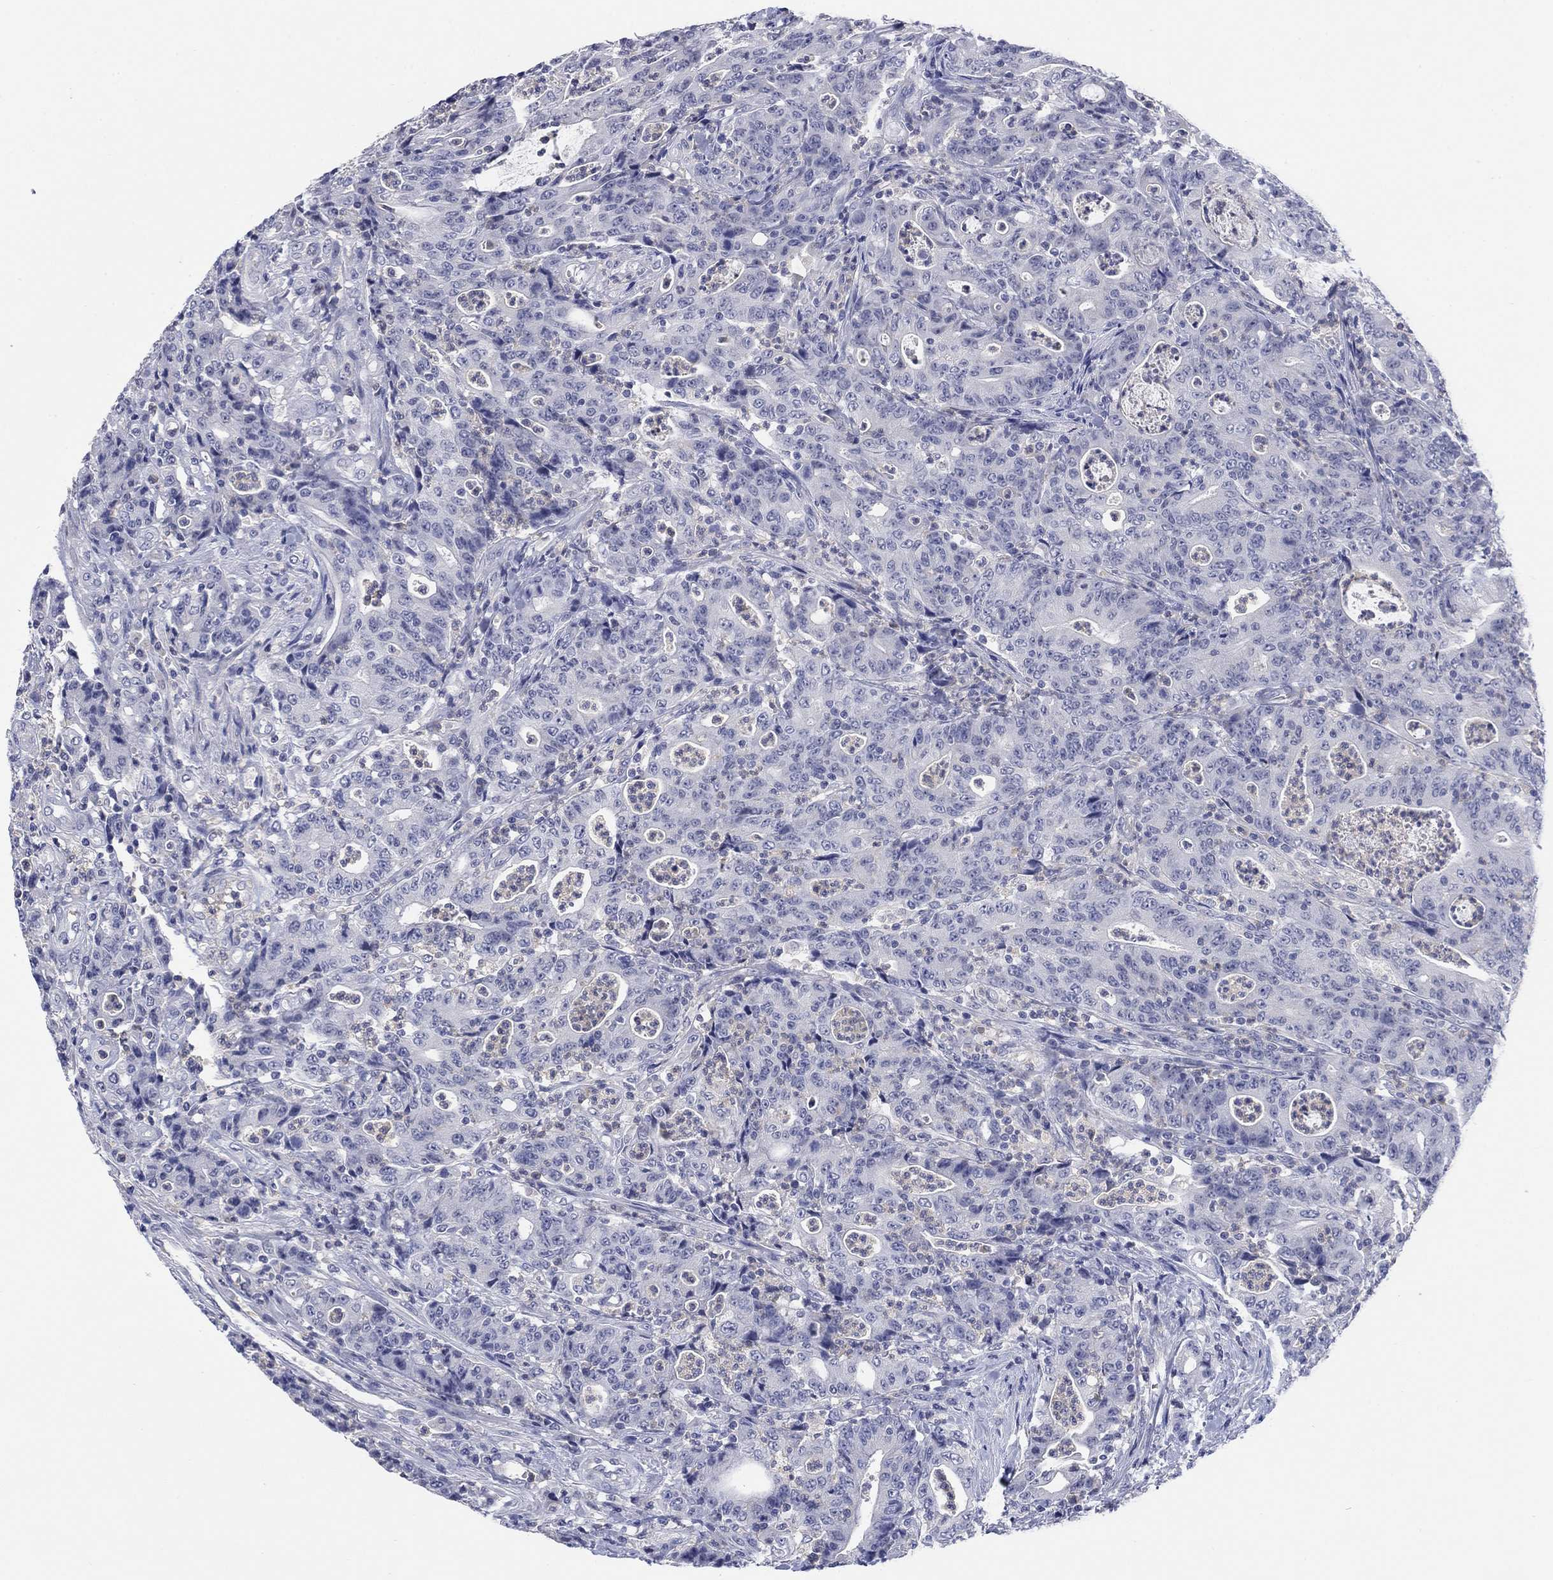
{"staining": {"intensity": "negative", "quantity": "none", "location": "none"}, "tissue": "colorectal cancer", "cell_type": "Tumor cells", "image_type": "cancer", "snomed": [{"axis": "morphology", "description": "Adenocarcinoma, NOS"}, {"axis": "topography", "description": "Colon"}], "caption": "IHC histopathology image of neoplastic tissue: human colorectal cancer (adenocarcinoma) stained with DAB (3,3'-diaminobenzidine) displays no significant protein expression in tumor cells. (DAB (3,3'-diaminobenzidine) immunohistochemistry with hematoxylin counter stain).", "gene": "FER1L6", "patient": {"sex": "male", "age": 70}}